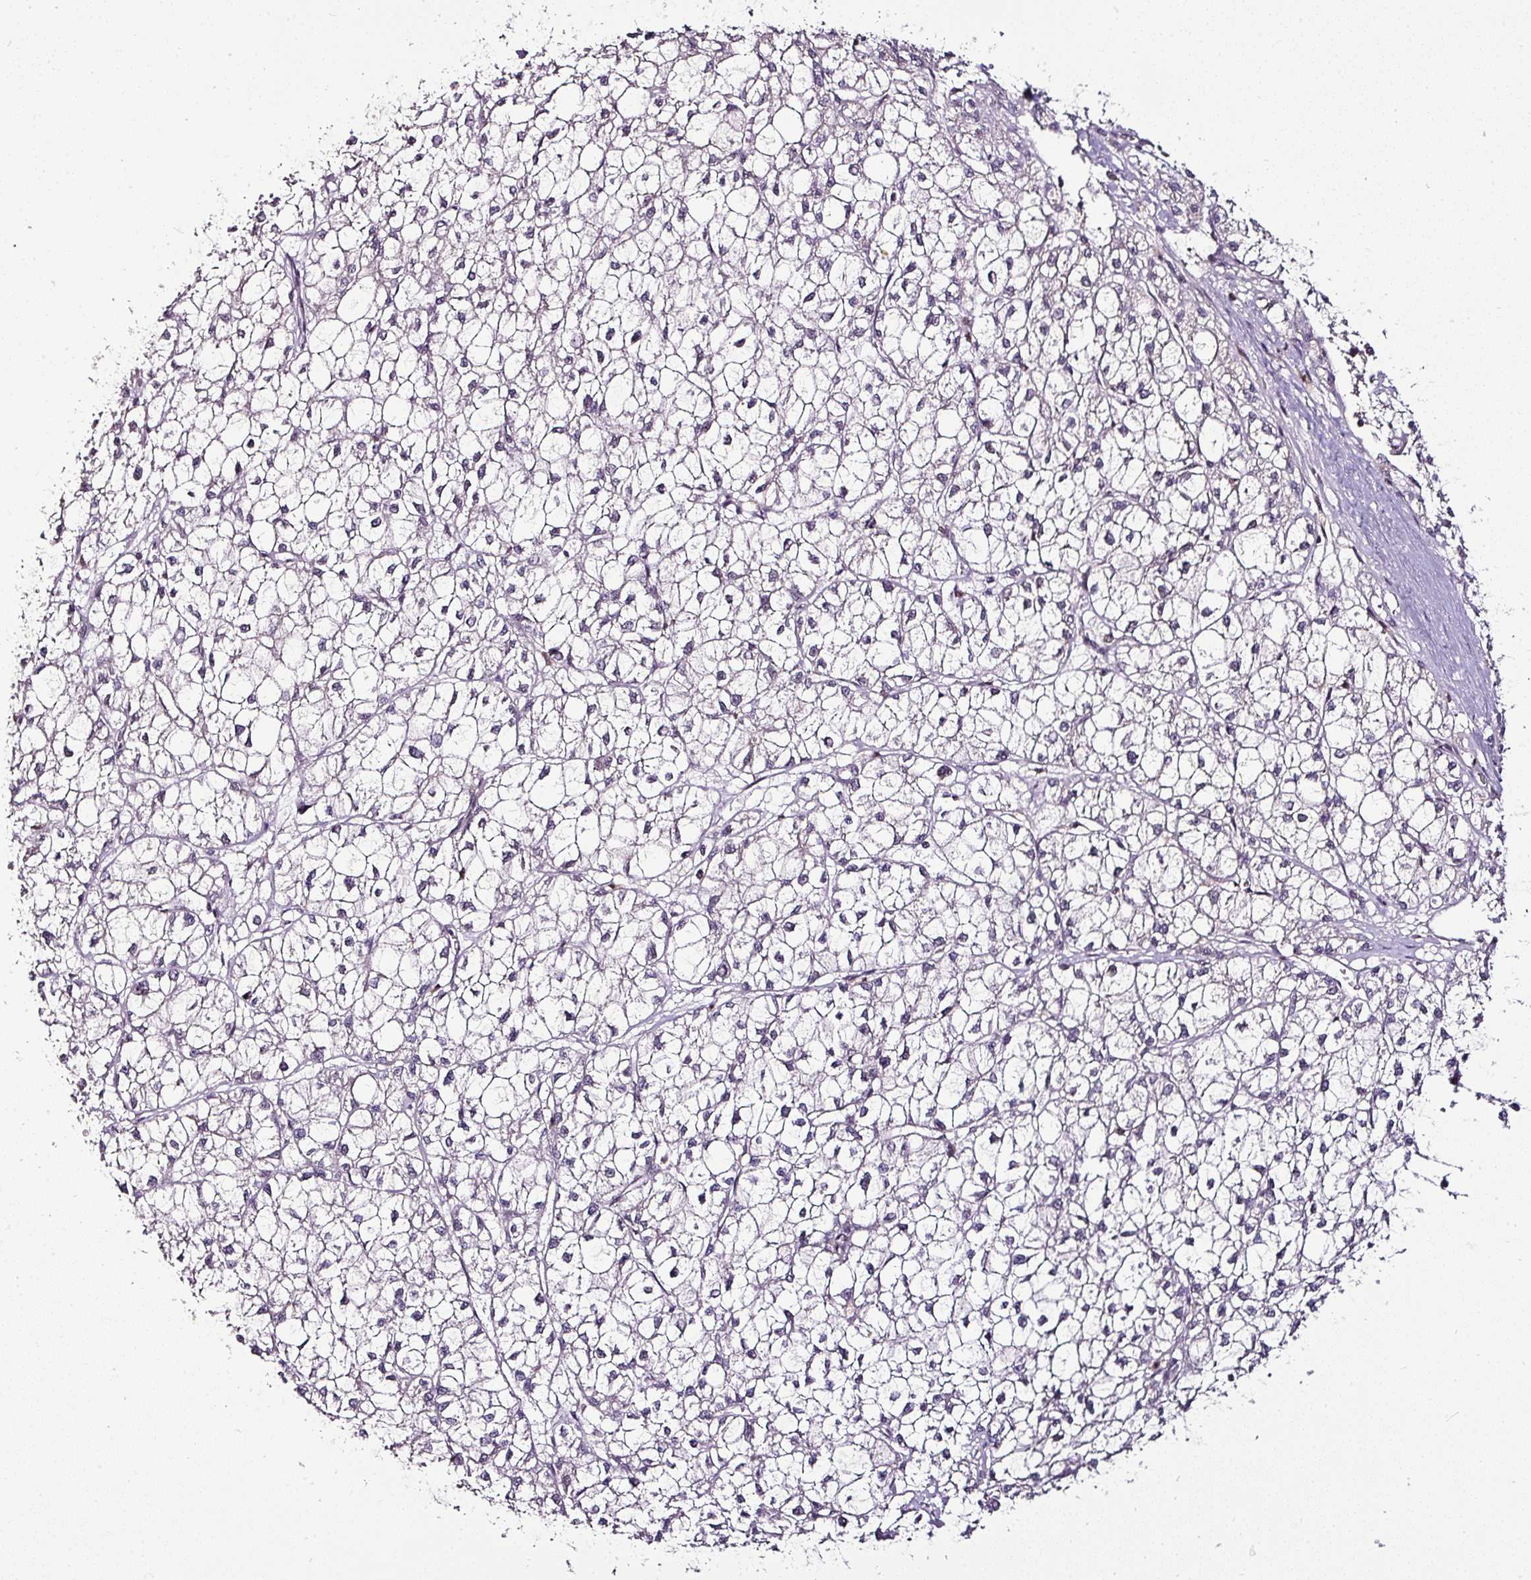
{"staining": {"intensity": "negative", "quantity": "none", "location": "none"}, "tissue": "liver cancer", "cell_type": "Tumor cells", "image_type": "cancer", "snomed": [{"axis": "morphology", "description": "Carcinoma, Hepatocellular, NOS"}, {"axis": "topography", "description": "Liver"}], "caption": "Liver cancer was stained to show a protein in brown. There is no significant staining in tumor cells.", "gene": "KLF16", "patient": {"sex": "female", "age": 43}}